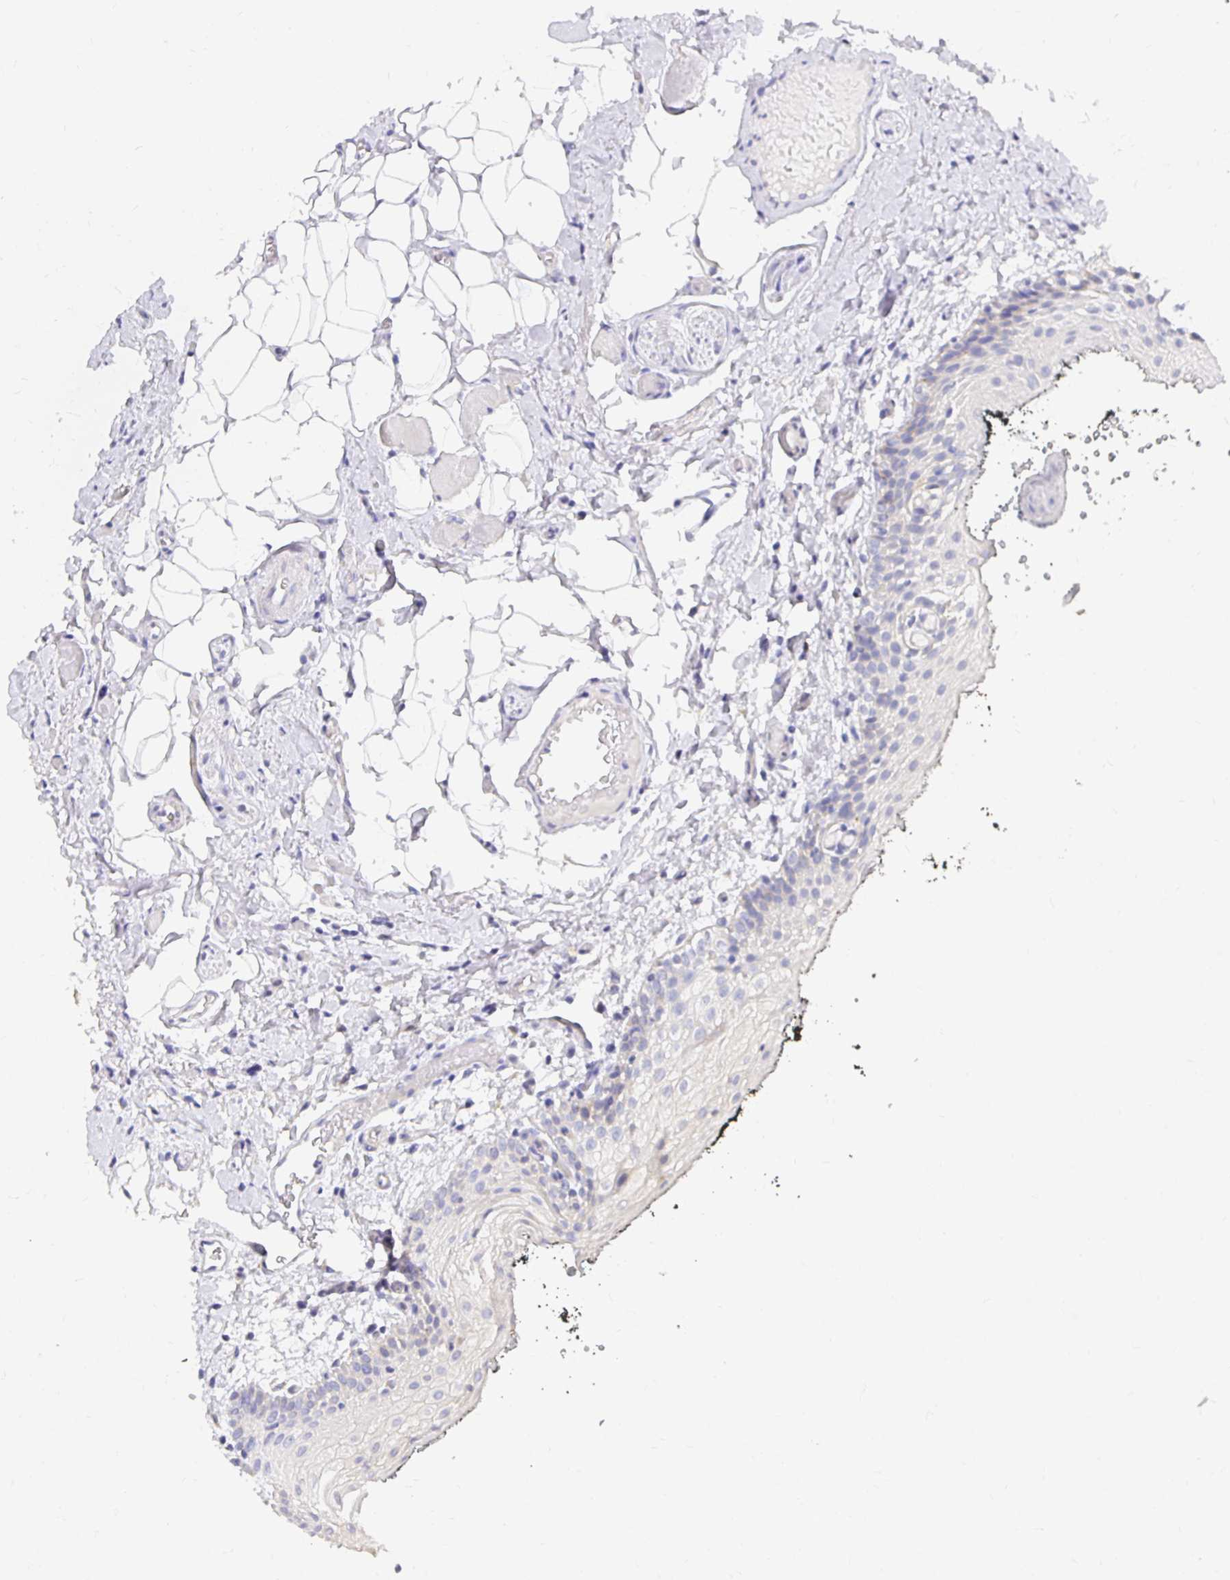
{"staining": {"intensity": "negative", "quantity": "none", "location": "none"}, "tissue": "oral mucosa", "cell_type": "Squamous epithelial cells", "image_type": "normal", "snomed": [{"axis": "morphology", "description": "Normal tissue, NOS"}, {"axis": "morphology", "description": "Squamous cell carcinoma, NOS"}, {"axis": "topography", "description": "Oral tissue"}, {"axis": "topography", "description": "Head-Neck"}], "caption": "This is an IHC image of normal oral mucosa. There is no staining in squamous epithelial cells.", "gene": "PLOD1", "patient": {"sex": "male", "age": 58}}